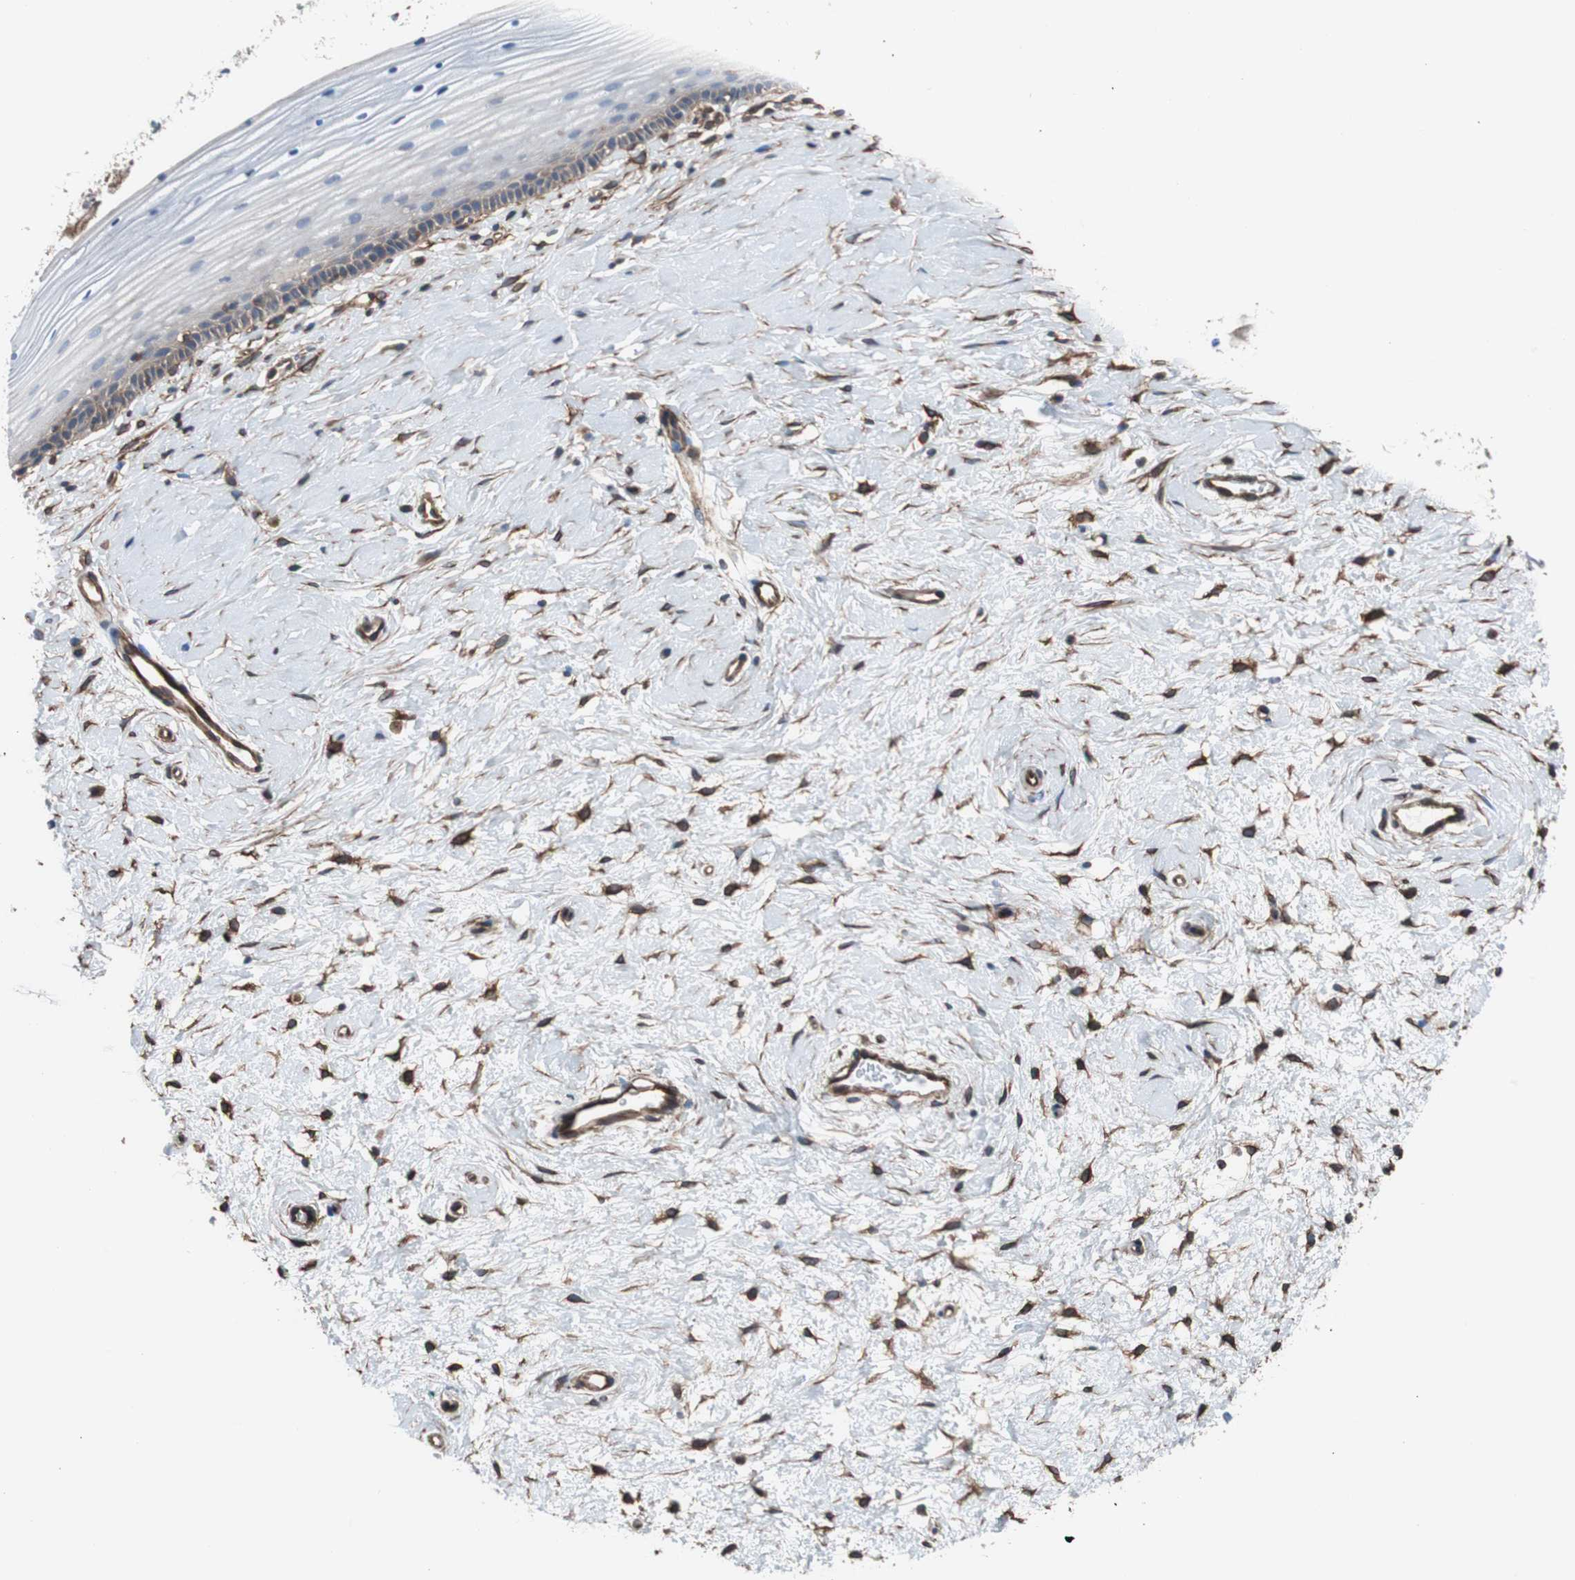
{"staining": {"intensity": "strong", "quantity": ">75%", "location": "cytoplasmic/membranous"}, "tissue": "cervix", "cell_type": "Glandular cells", "image_type": "normal", "snomed": [{"axis": "morphology", "description": "Normal tissue, NOS"}, {"axis": "topography", "description": "Cervix"}], "caption": "Glandular cells display high levels of strong cytoplasmic/membranous positivity in about >75% of cells in benign cervix. Nuclei are stained in blue.", "gene": "KIF3B", "patient": {"sex": "female", "age": 39}}